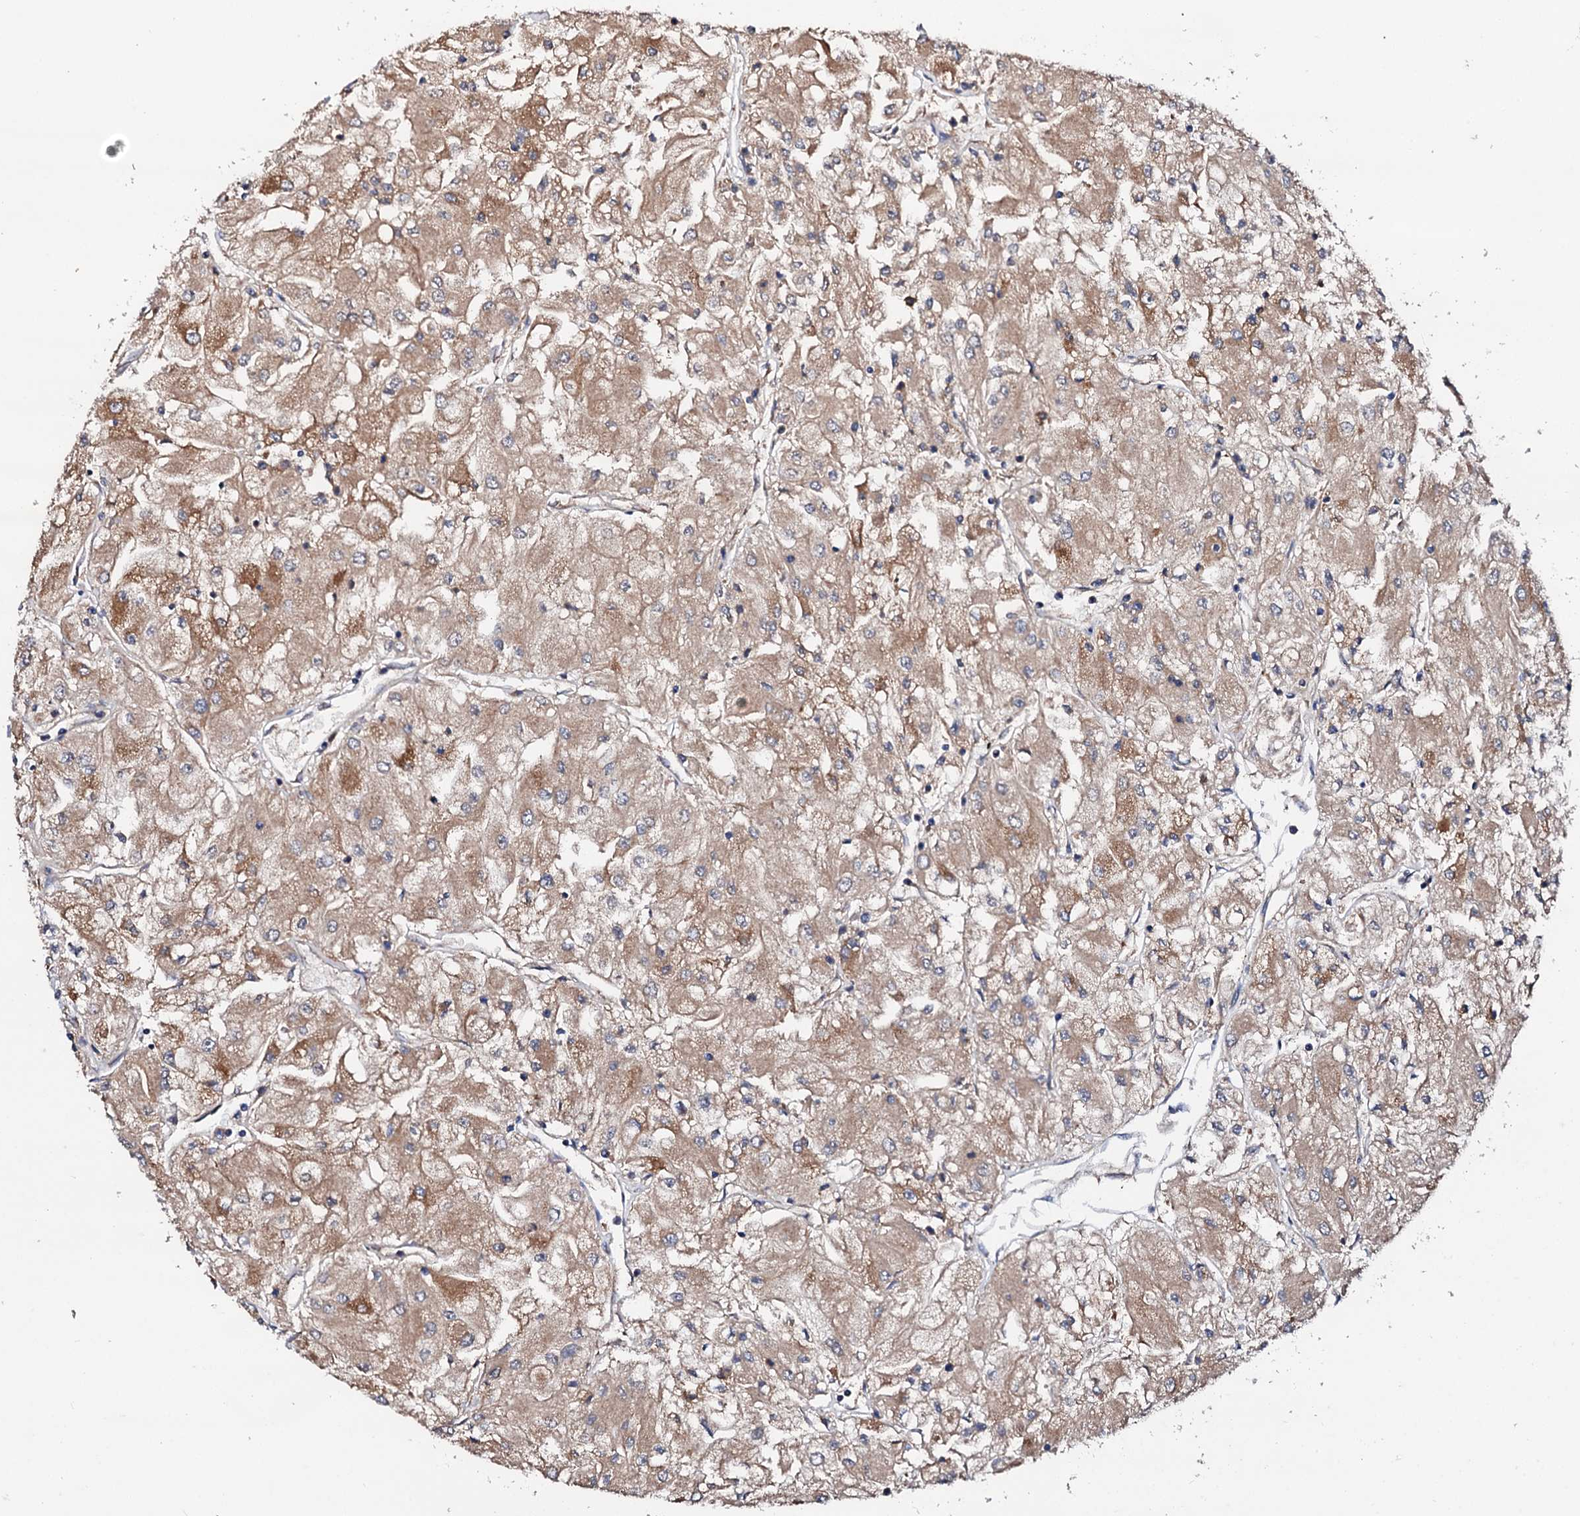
{"staining": {"intensity": "moderate", "quantity": ">75%", "location": "cytoplasmic/membranous"}, "tissue": "renal cancer", "cell_type": "Tumor cells", "image_type": "cancer", "snomed": [{"axis": "morphology", "description": "Adenocarcinoma, NOS"}, {"axis": "topography", "description": "Kidney"}], "caption": "There is medium levels of moderate cytoplasmic/membranous staining in tumor cells of renal adenocarcinoma, as demonstrated by immunohistochemical staining (brown color).", "gene": "ST3GAL1", "patient": {"sex": "male", "age": 80}}